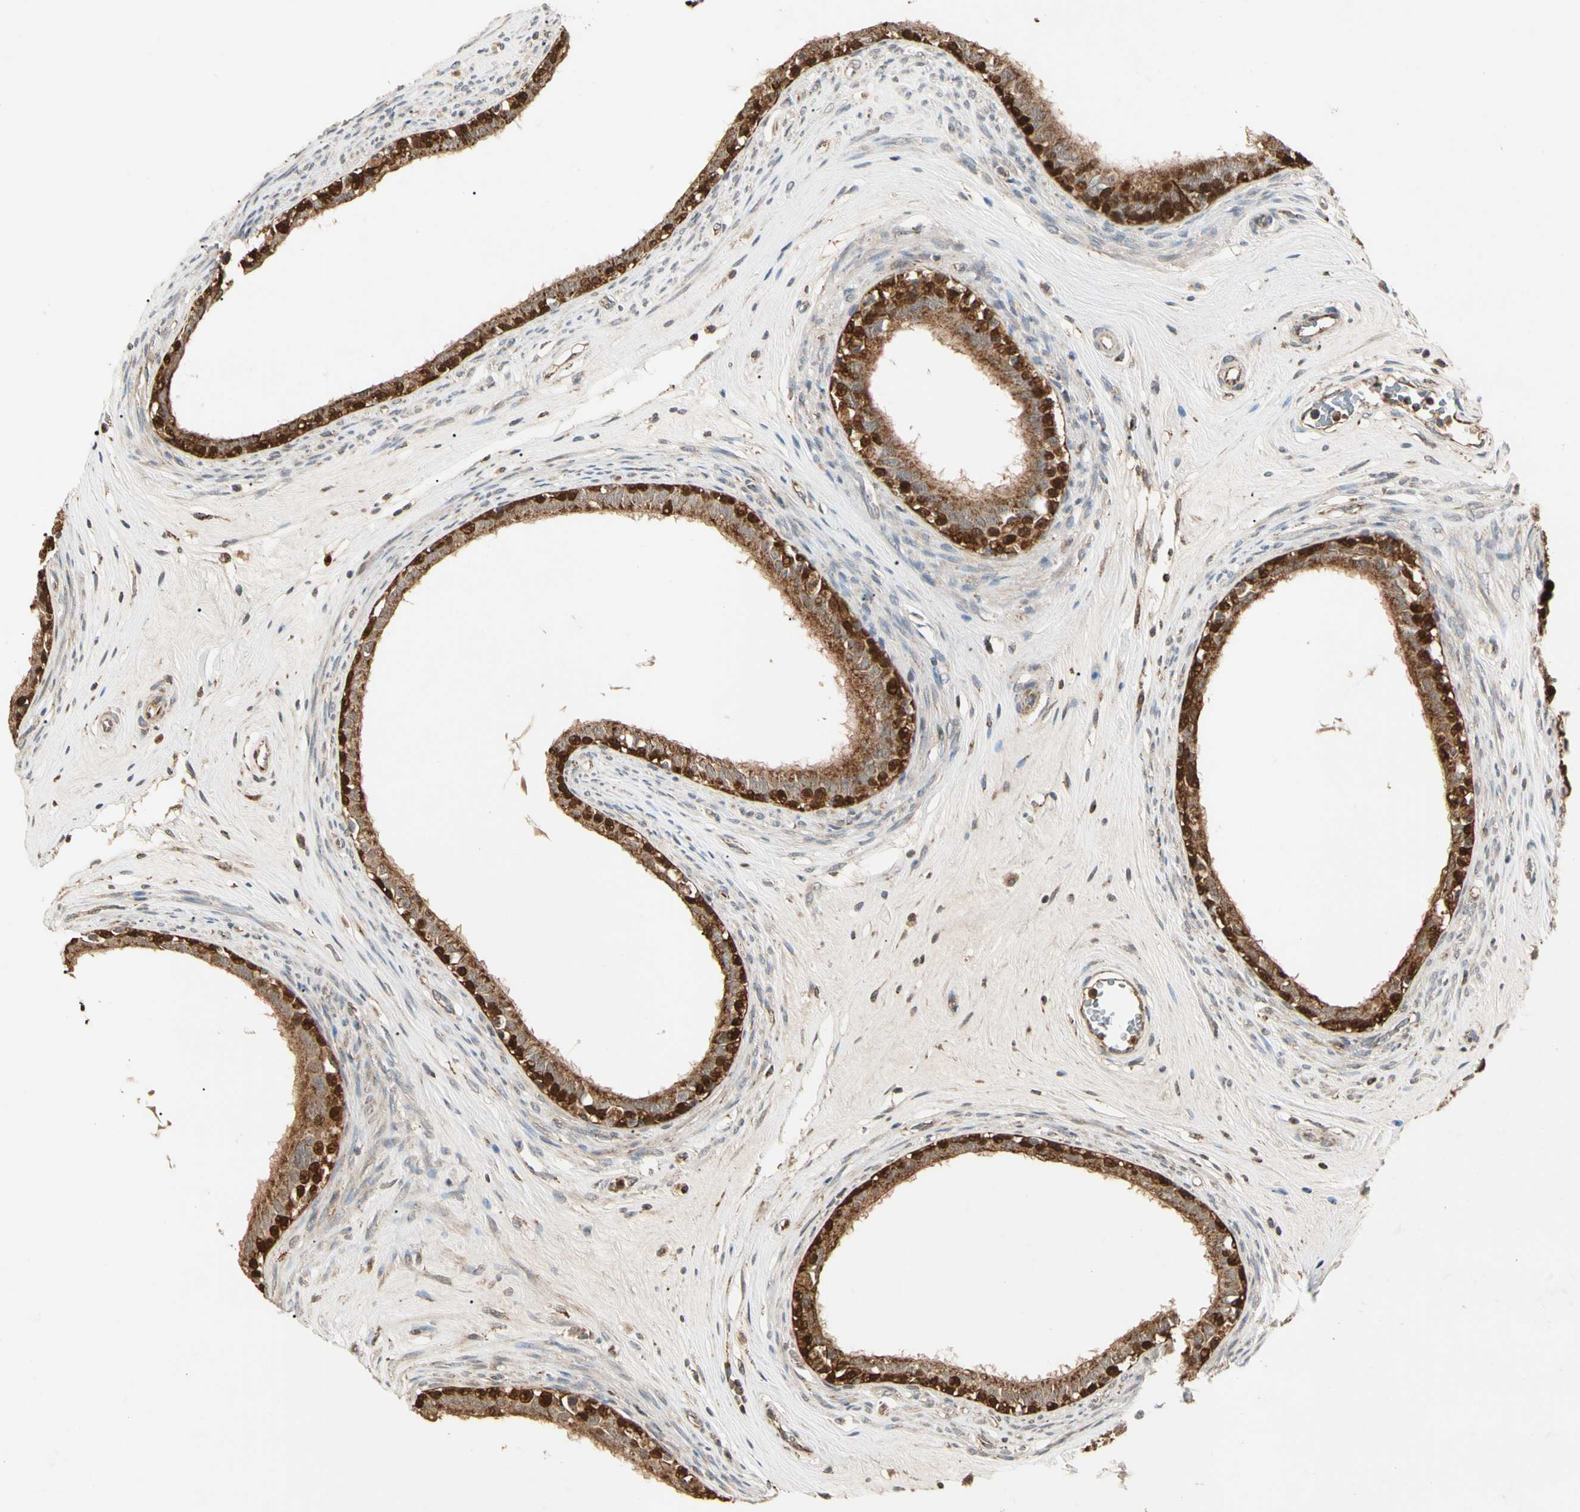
{"staining": {"intensity": "strong", "quantity": ">75%", "location": "cytoplasmic/membranous,nuclear"}, "tissue": "epididymis", "cell_type": "Glandular cells", "image_type": "normal", "snomed": [{"axis": "morphology", "description": "Normal tissue, NOS"}, {"axis": "morphology", "description": "Inflammation, NOS"}, {"axis": "topography", "description": "Epididymis"}], "caption": "Immunohistochemical staining of normal human epididymis displays high levels of strong cytoplasmic/membranous,nuclear positivity in about >75% of glandular cells.", "gene": "PRDX5", "patient": {"sex": "male", "age": 84}}